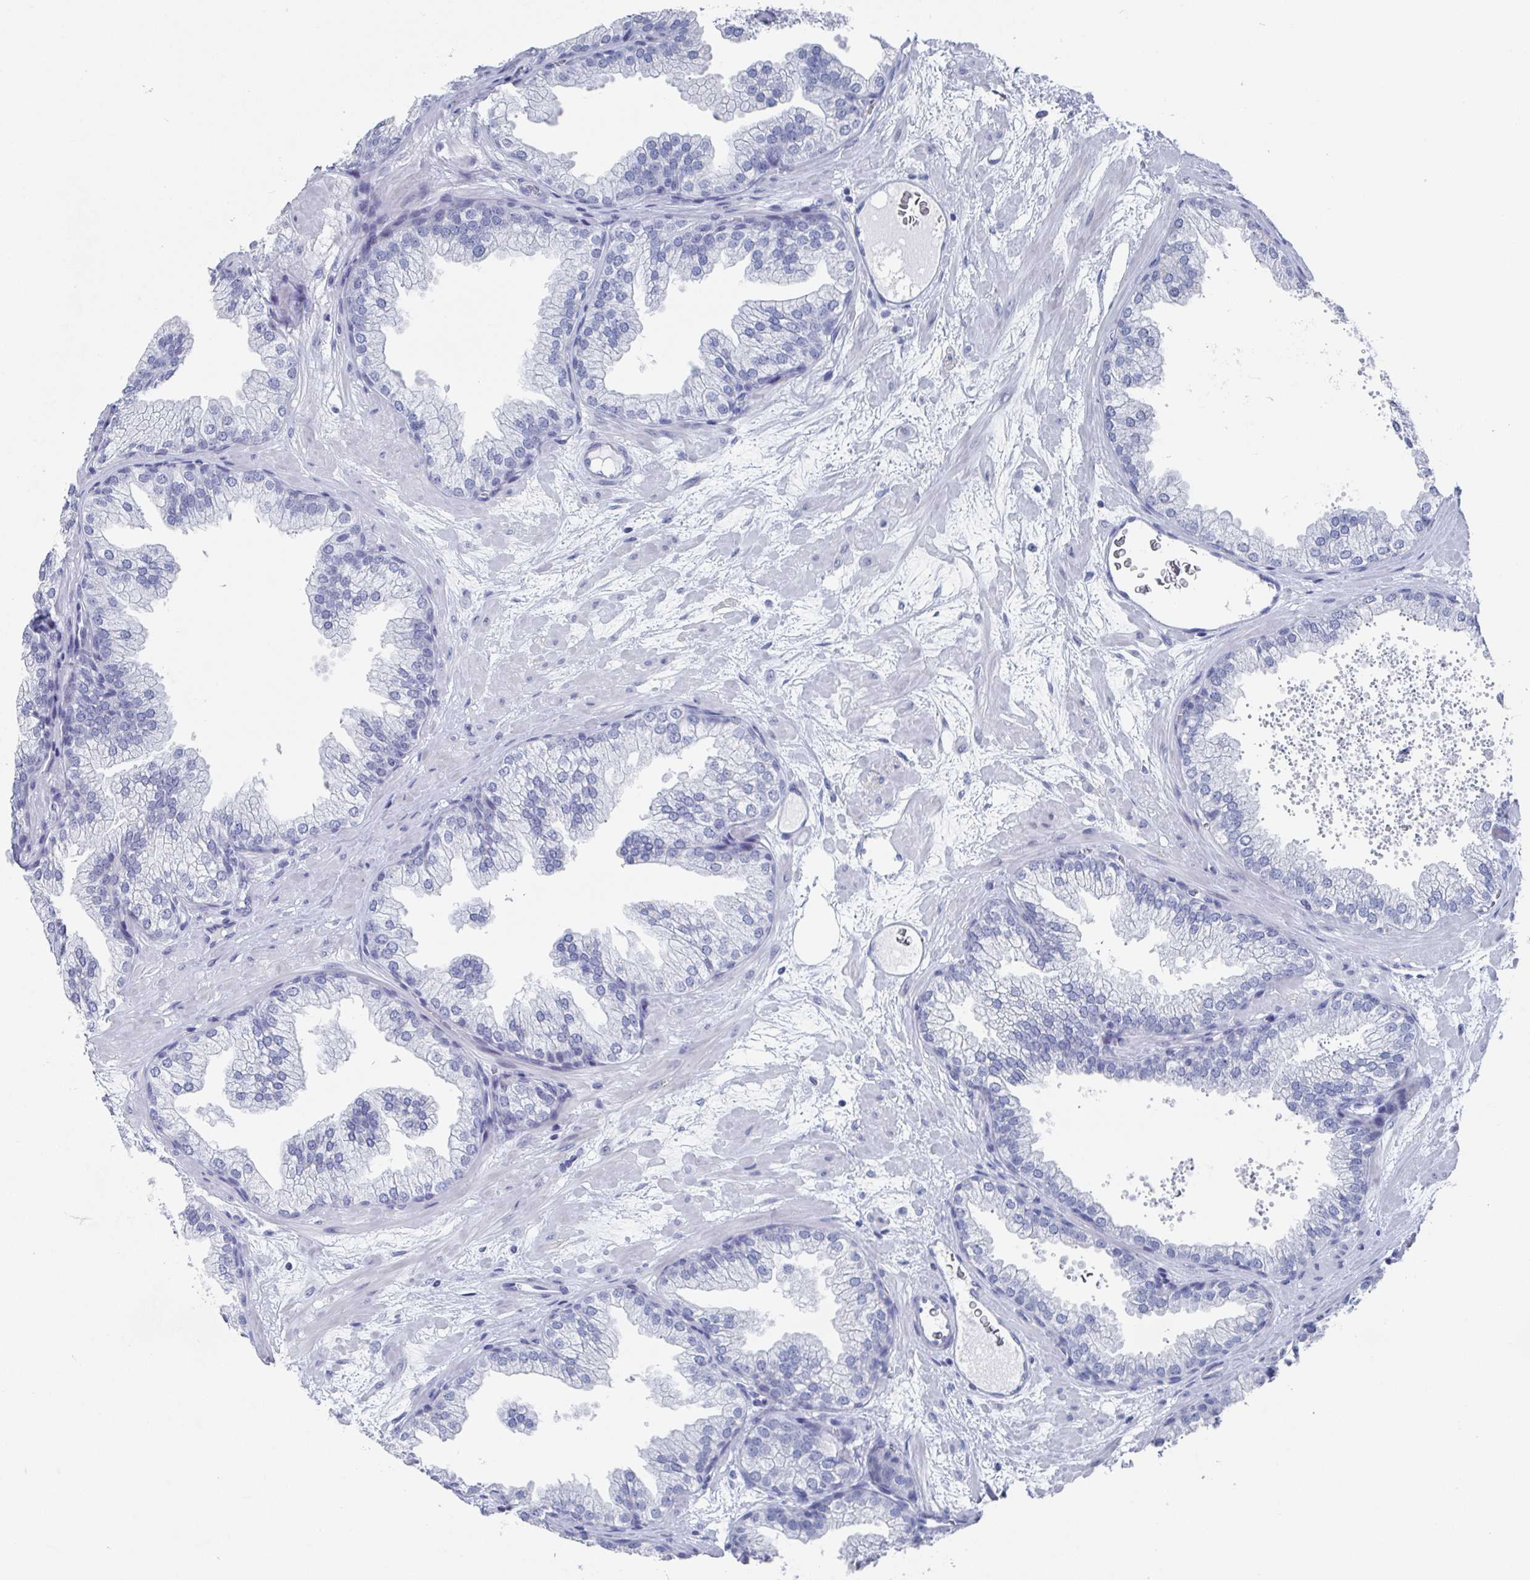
{"staining": {"intensity": "negative", "quantity": "none", "location": "none"}, "tissue": "prostate", "cell_type": "Glandular cells", "image_type": "normal", "snomed": [{"axis": "morphology", "description": "Normal tissue, NOS"}, {"axis": "topography", "description": "Prostate"}], "caption": "DAB (3,3'-diaminobenzidine) immunohistochemical staining of unremarkable human prostate exhibits no significant expression in glandular cells. (DAB immunohistochemistry visualized using brightfield microscopy, high magnification).", "gene": "CAMKV", "patient": {"sex": "male", "age": 37}}